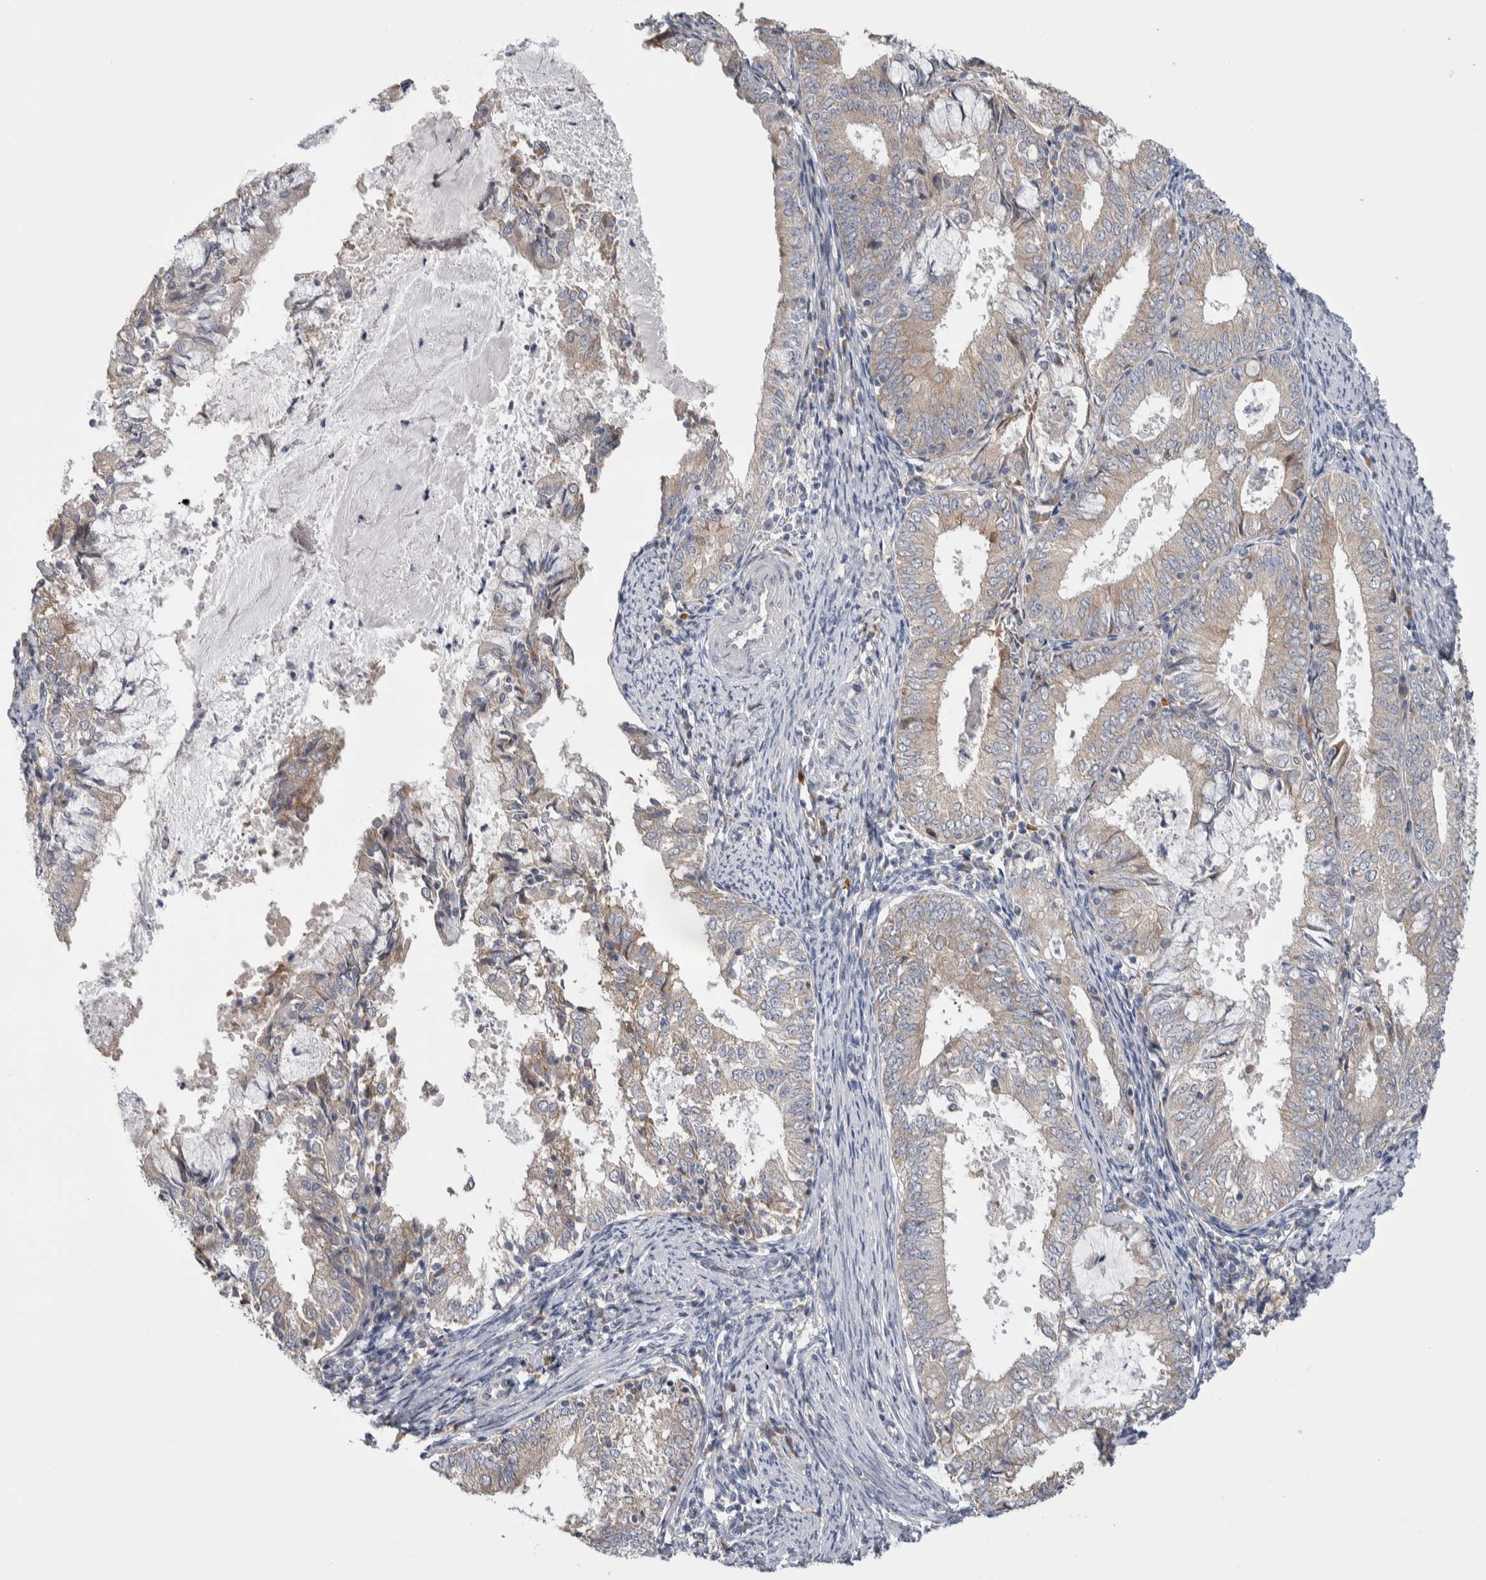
{"staining": {"intensity": "weak", "quantity": ">75%", "location": "cytoplasmic/membranous"}, "tissue": "endometrial cancer", "cell_type": "Tumor cells", "image_type": "cancer", "snomed": [{"axis": "morphology", "description": "Adenocarcinoma, NOS"}, {"axis": "topography", "description": "Endometrium"}], "caption": "Adenocarcinoma (endometrial) stained with immunohistochemistry (IHC) shows weak cytoplasmic/membranous staining in approximately >75% of tumor cells.", "gene": "IBTK", "patient": {"sex": "female", "age": 57}}